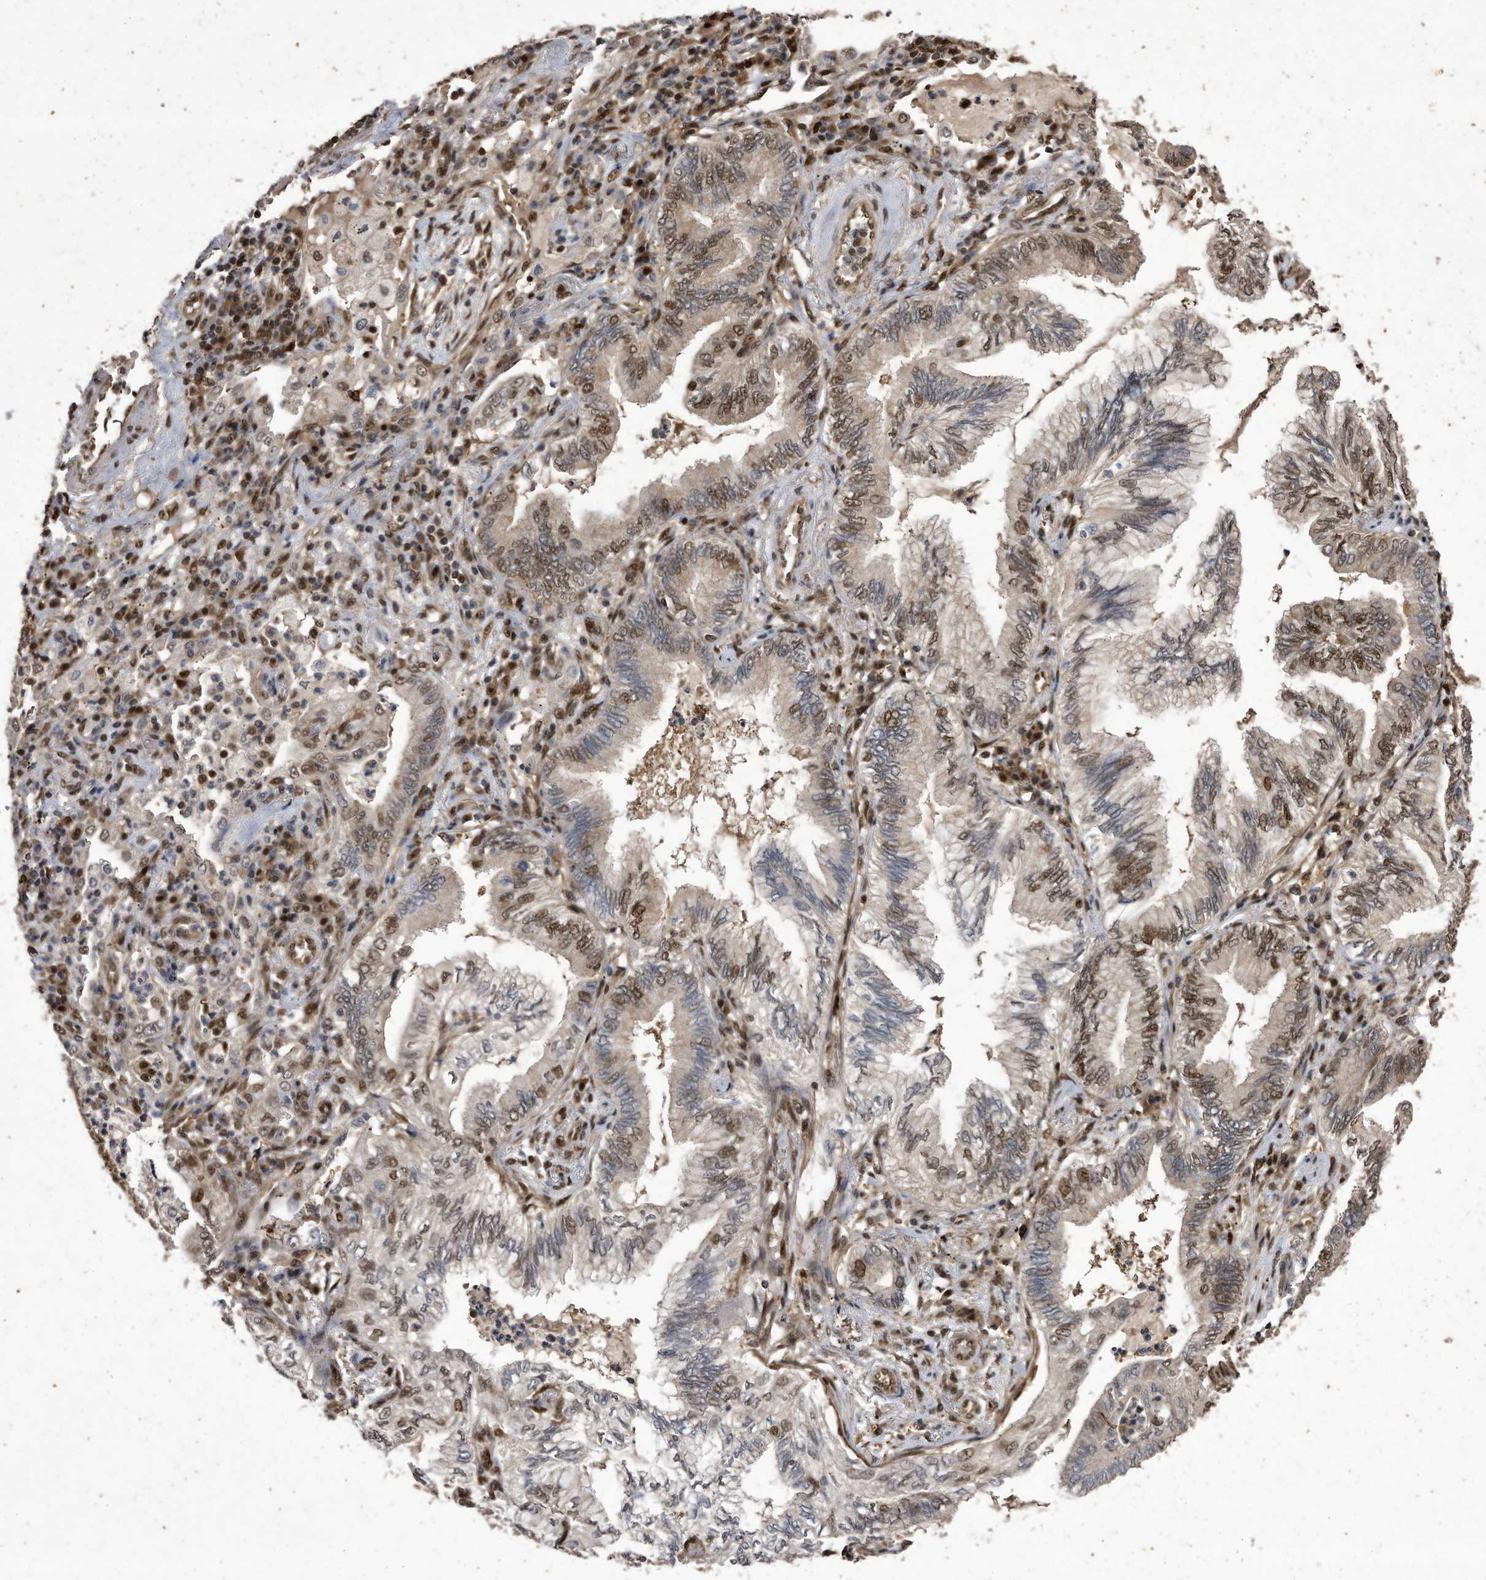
{"staining": {"intensity": "moderate", "quantity": "25%-75%", "location": "nuclear"}, "tissue": "lung cancer", "cell_type": "Tumor cells", "image_type": "cancer", "snomed": [{"axis": "morphology", "description": "Normal tissue, NOS"}, {"axis": "morphology", "description": "Adenocarcinoma, NOS"}, {"axis": "topography", "description": "Bronchus"}, {"axis": "topography", "description": "Lung"}], "caption": "A medium amount of moderate nuclear positivity is appreciated in approximately 25%-75% of tumor cells in lung cancer (adenocarcinoma) tissue. Using DAB (3,3'-diaminobenzidine) (brown) and hematoxylin (blue) stains, captured at high magnification using brightfield microscopy.", "gene": "RAD23B", "patient": {"sex": "female", "age": 70}}